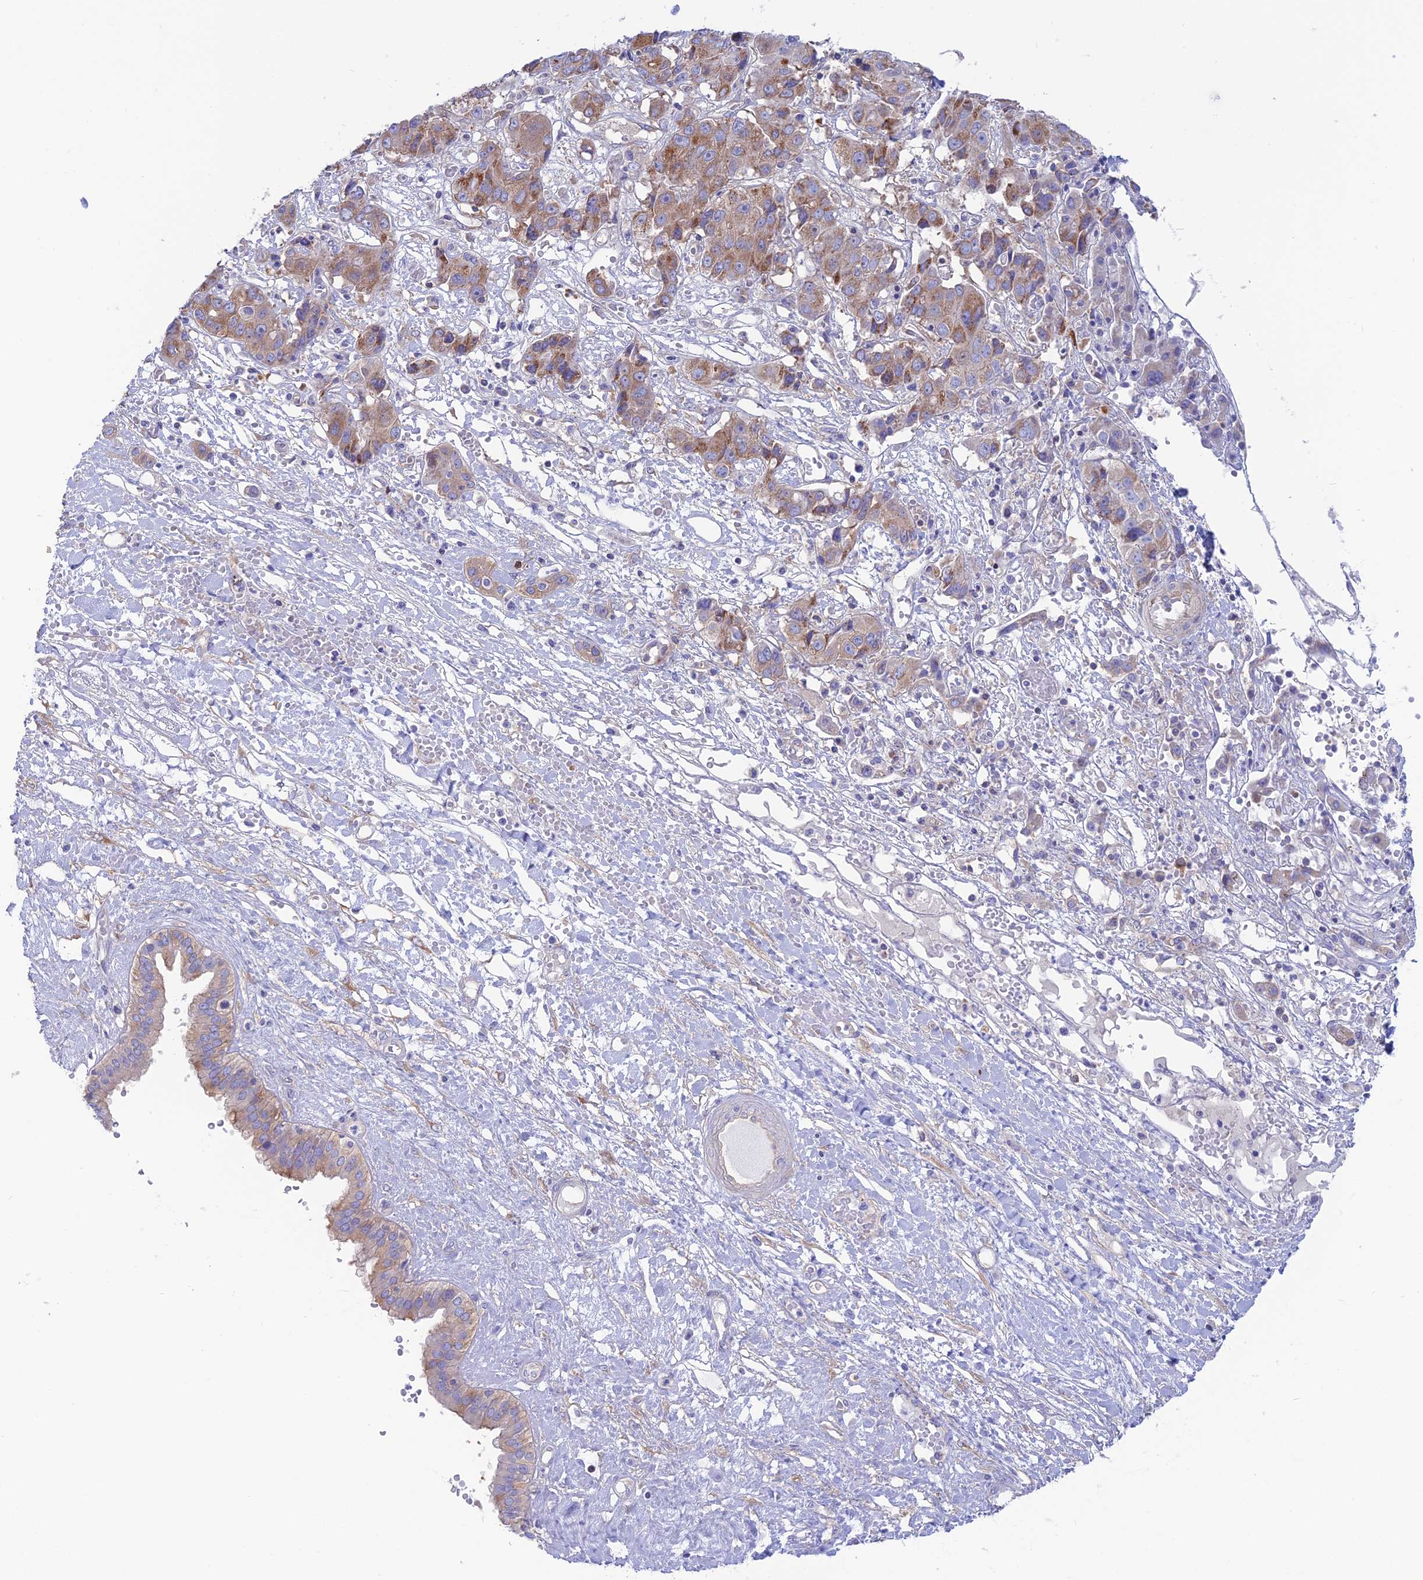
{"staining": {"intensity": "moderate", "quantity": "<25%", "location": "cytoplasmic/membranous"}, "tissue": "liver cancer", "cell_type": "Tumor cells", "image_type": "cancer", "snomed": [{"axis": "morphology", "description": "Cholangiocarcinoma"}, {"axis": "topography", "description": "Liver"}], "caption": "Tumor cells reveal moderate cytoplasmic/membranous expression in about <25% of cells in liver cancer (cholangiocarcinoma).", "gene": "LZTFL1", "patient": {"sex": "male", "age": 67}}